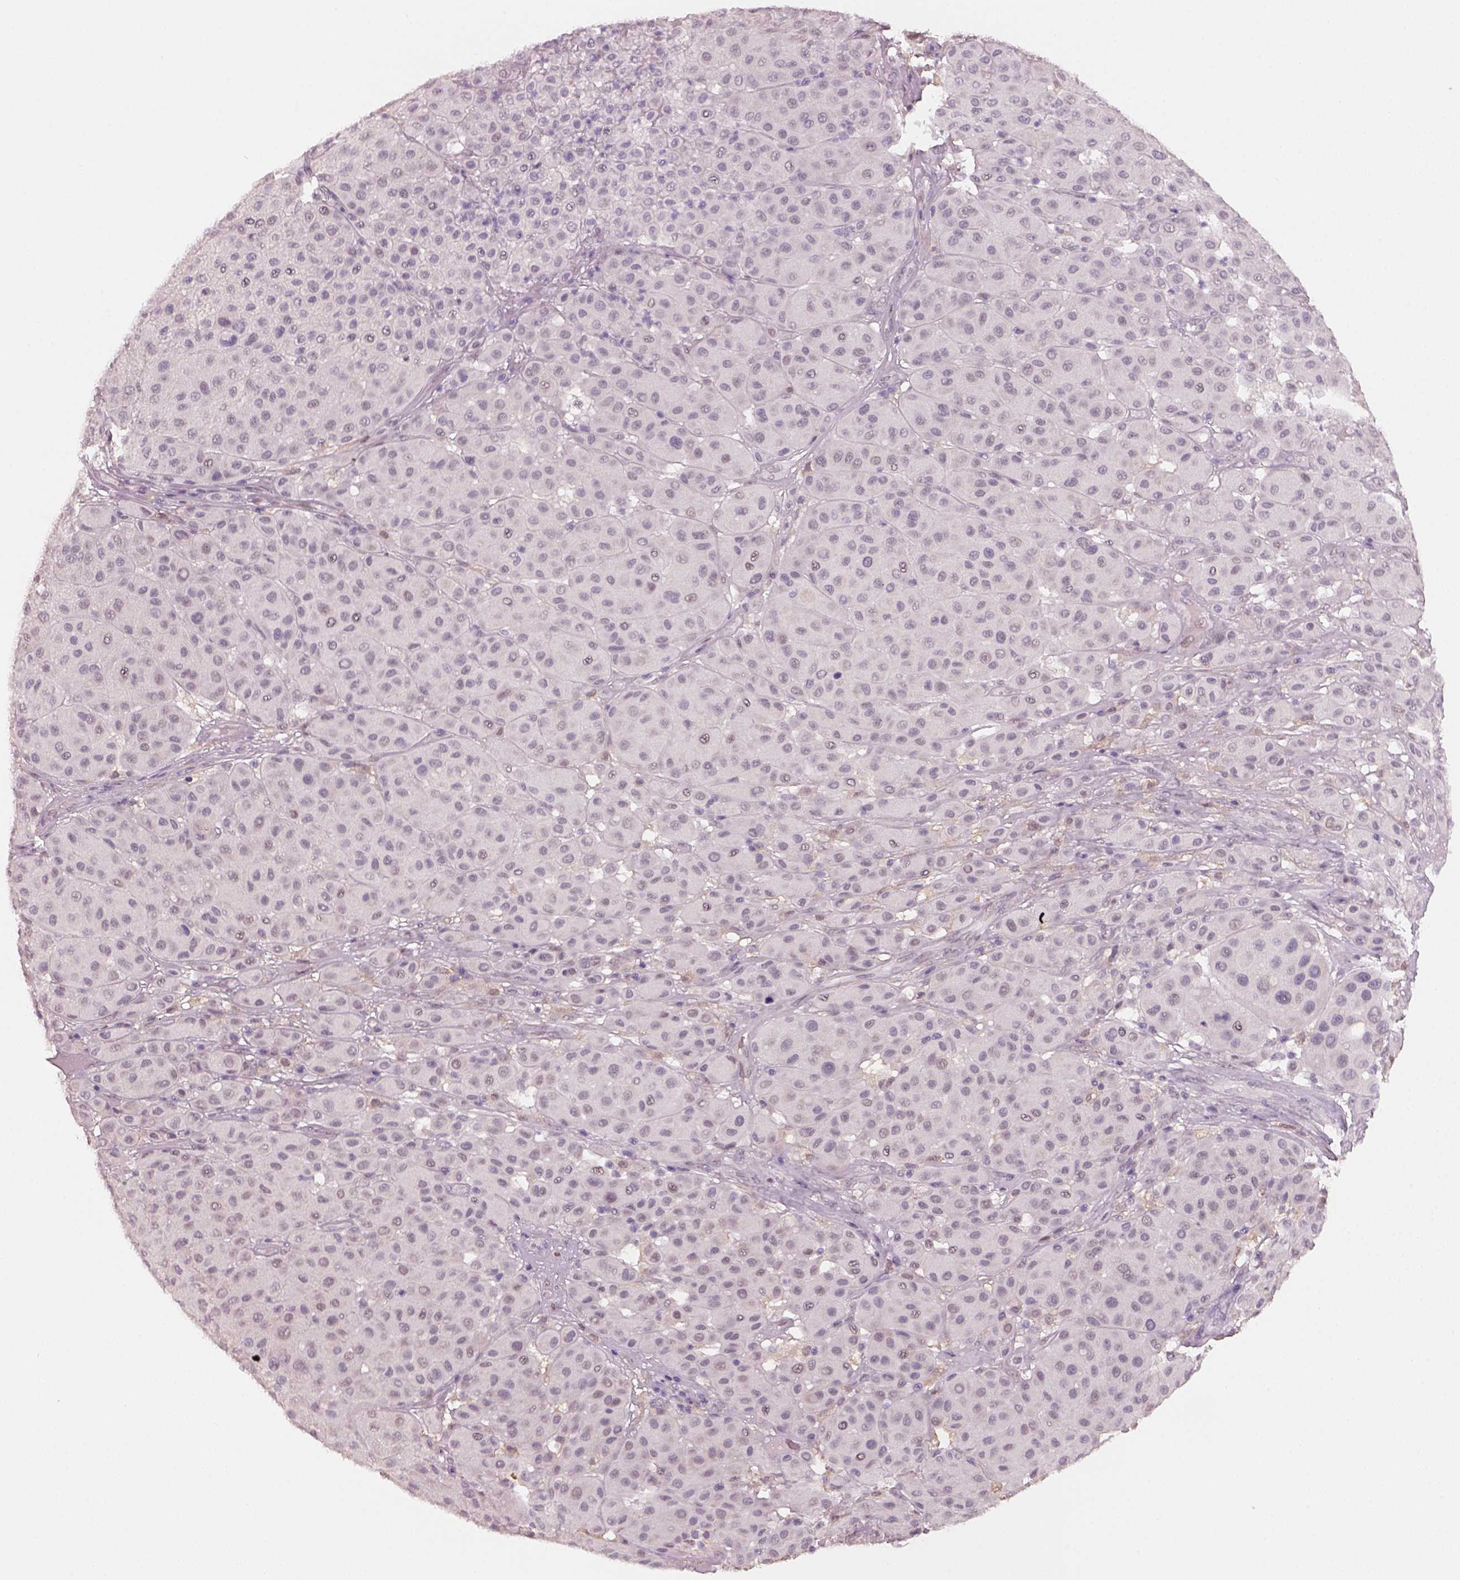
{"staining": {"intensity": "negative", "quantity": "none", "location": "none"}, "tissue": "melanoma", "cell_type": "Tumor cells", "image_type": "cancer", "snomed": [{"axis": "morphology", "description": "Malignant melanoma, Metastatic site"}, {"axis": "topography", "description": "Smooth muscle"}], "caption": "Protein analysis of melanoma reveals no significant expression in tumor cells.", "gene": "NAT8", "patient": {"sex": "male", "age": 41}}